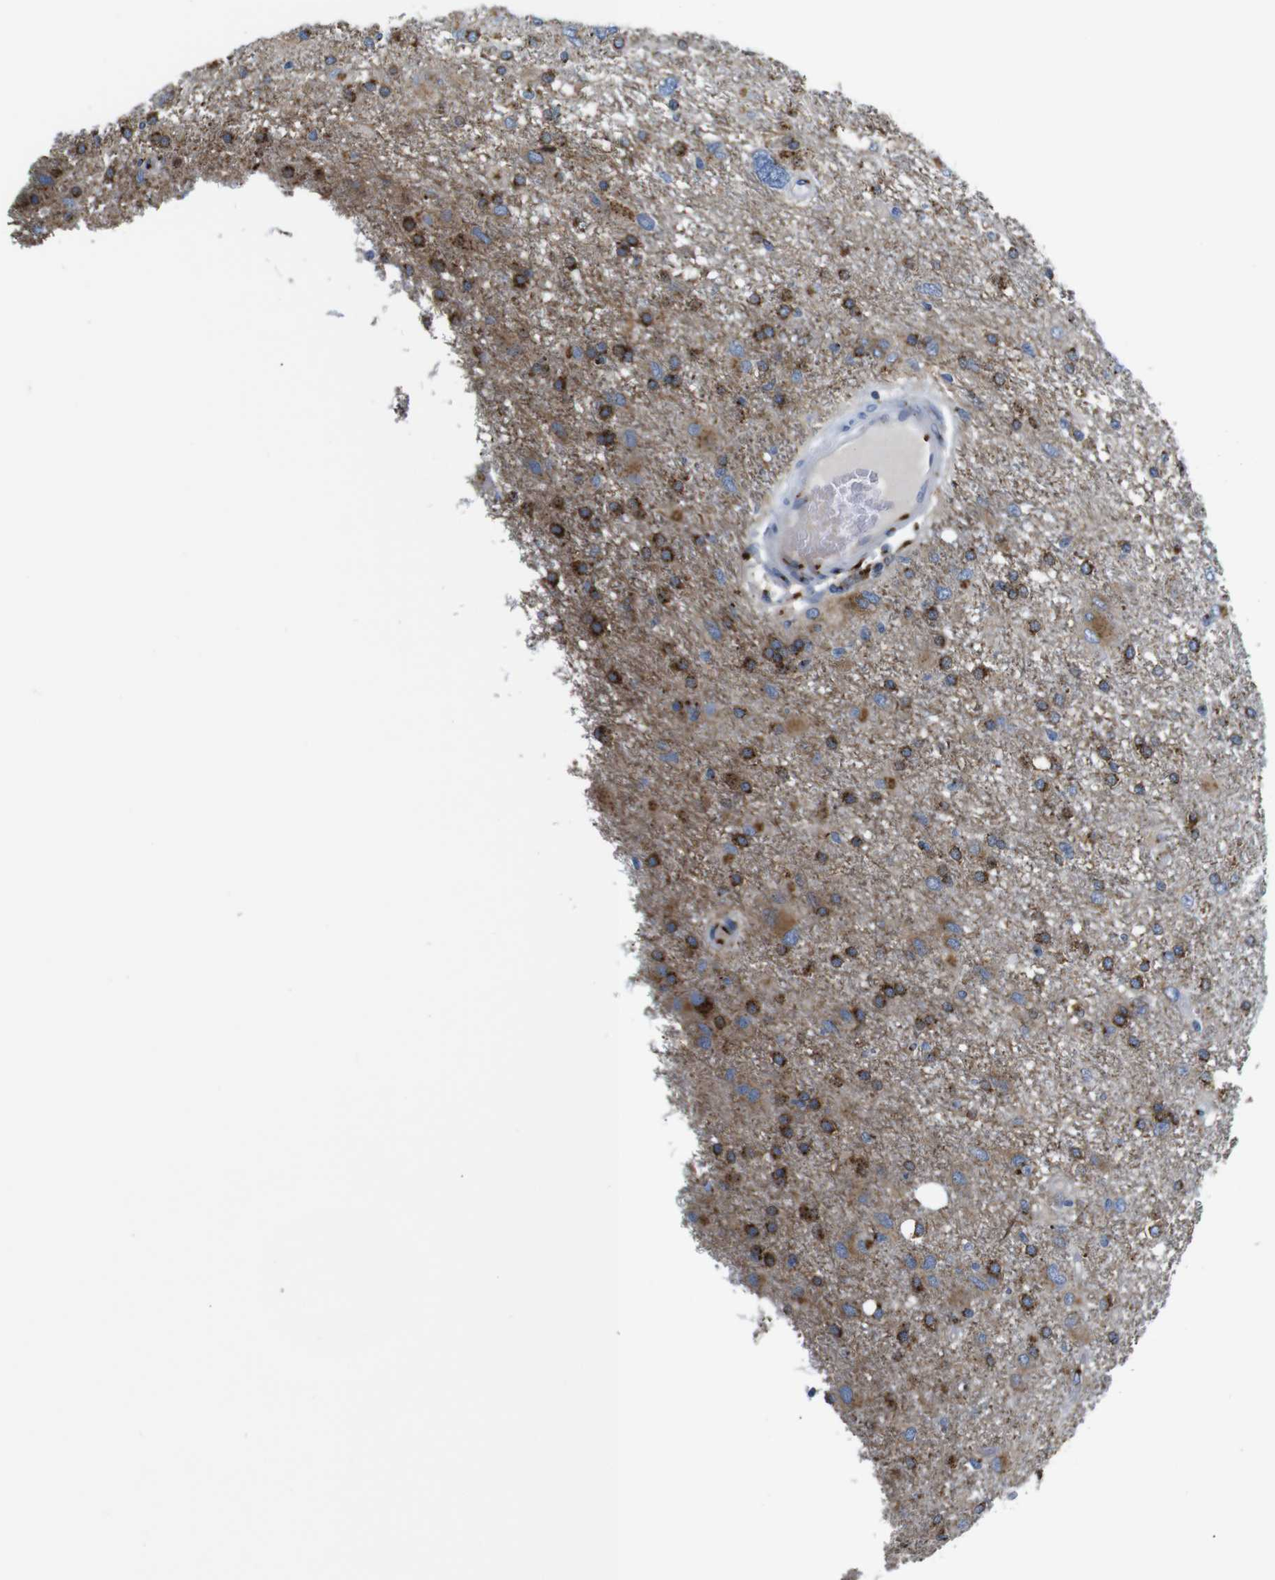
{"staining": {"intensity": "strong", "quantity": ">75%", "location": "cytoplasmic/membranous"}, "tissue": "glioma", "cell_type": "Tumor cells", "image_type": "cancer", "snomed": [{"axis": "morphology", "description": "Glioma, malignant, High grade"}, {"axis": "topography", "description": "Brain"}], "caption": "Immunohistochemical staining of human malignant high-grade glioma shows high levels of strong cytoplasmic/membranous protein staining in about >75% of tumor cells. Using DAB (3,3'-diaminobenzidine) (brown) and hematoxylin (blue) stains, captured at high magnification using brightfield microscopy.", "gene": "TGOLN2", "patient": {"sex": "female", "age": 59}}